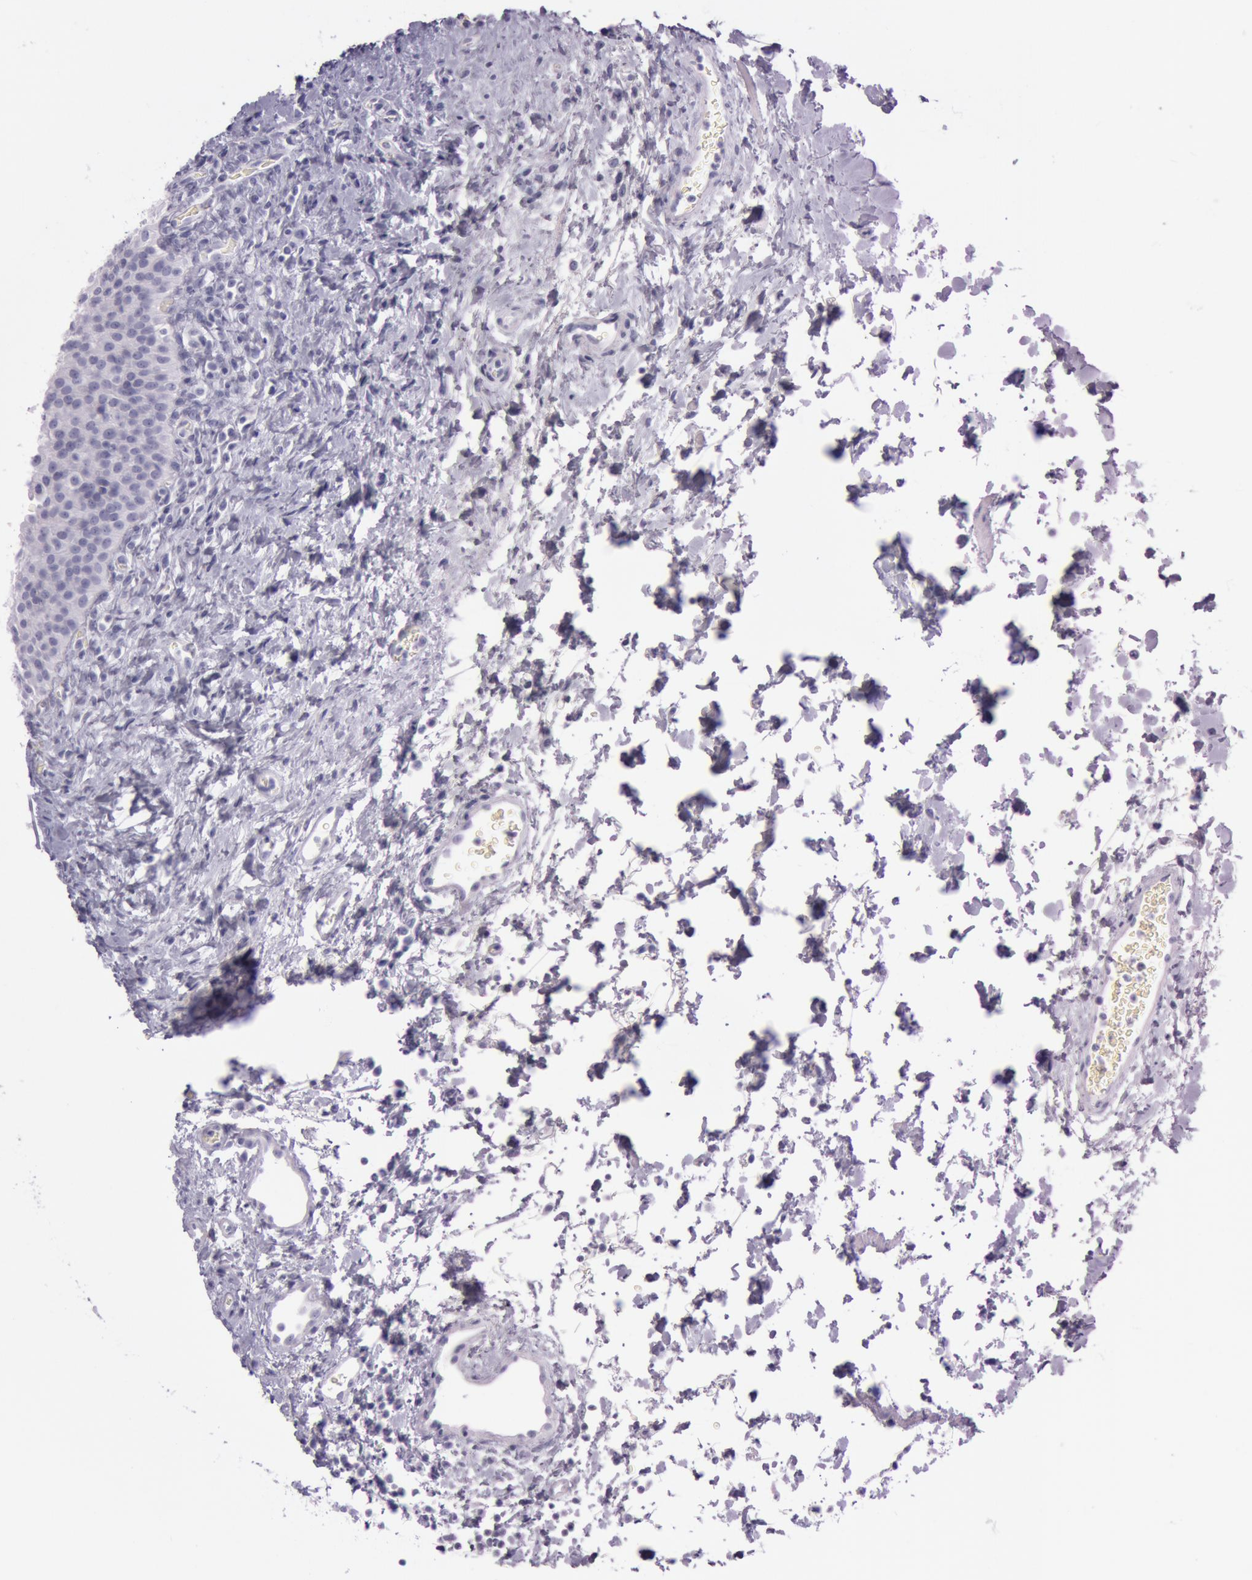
{"staining": {"intensity": "negative", "quantity": "none", "location": "none"}, "tissue": "urinary bladder", "cell_type": "Urothelial cells", "image_type": "normal", "snomed": [{"axis": "morphology", "description": "Normal tissue, NOS"}, {"axis": "topography", "description": "Urinary bladder"}], "caption": "Immunohistochemistry histopathology image of benign urinary bladder stained for a protein (brown), which shows no expression in urothelial cells.", "gene": "S100A7", "patient": {"sex": "male", "age": 51}}